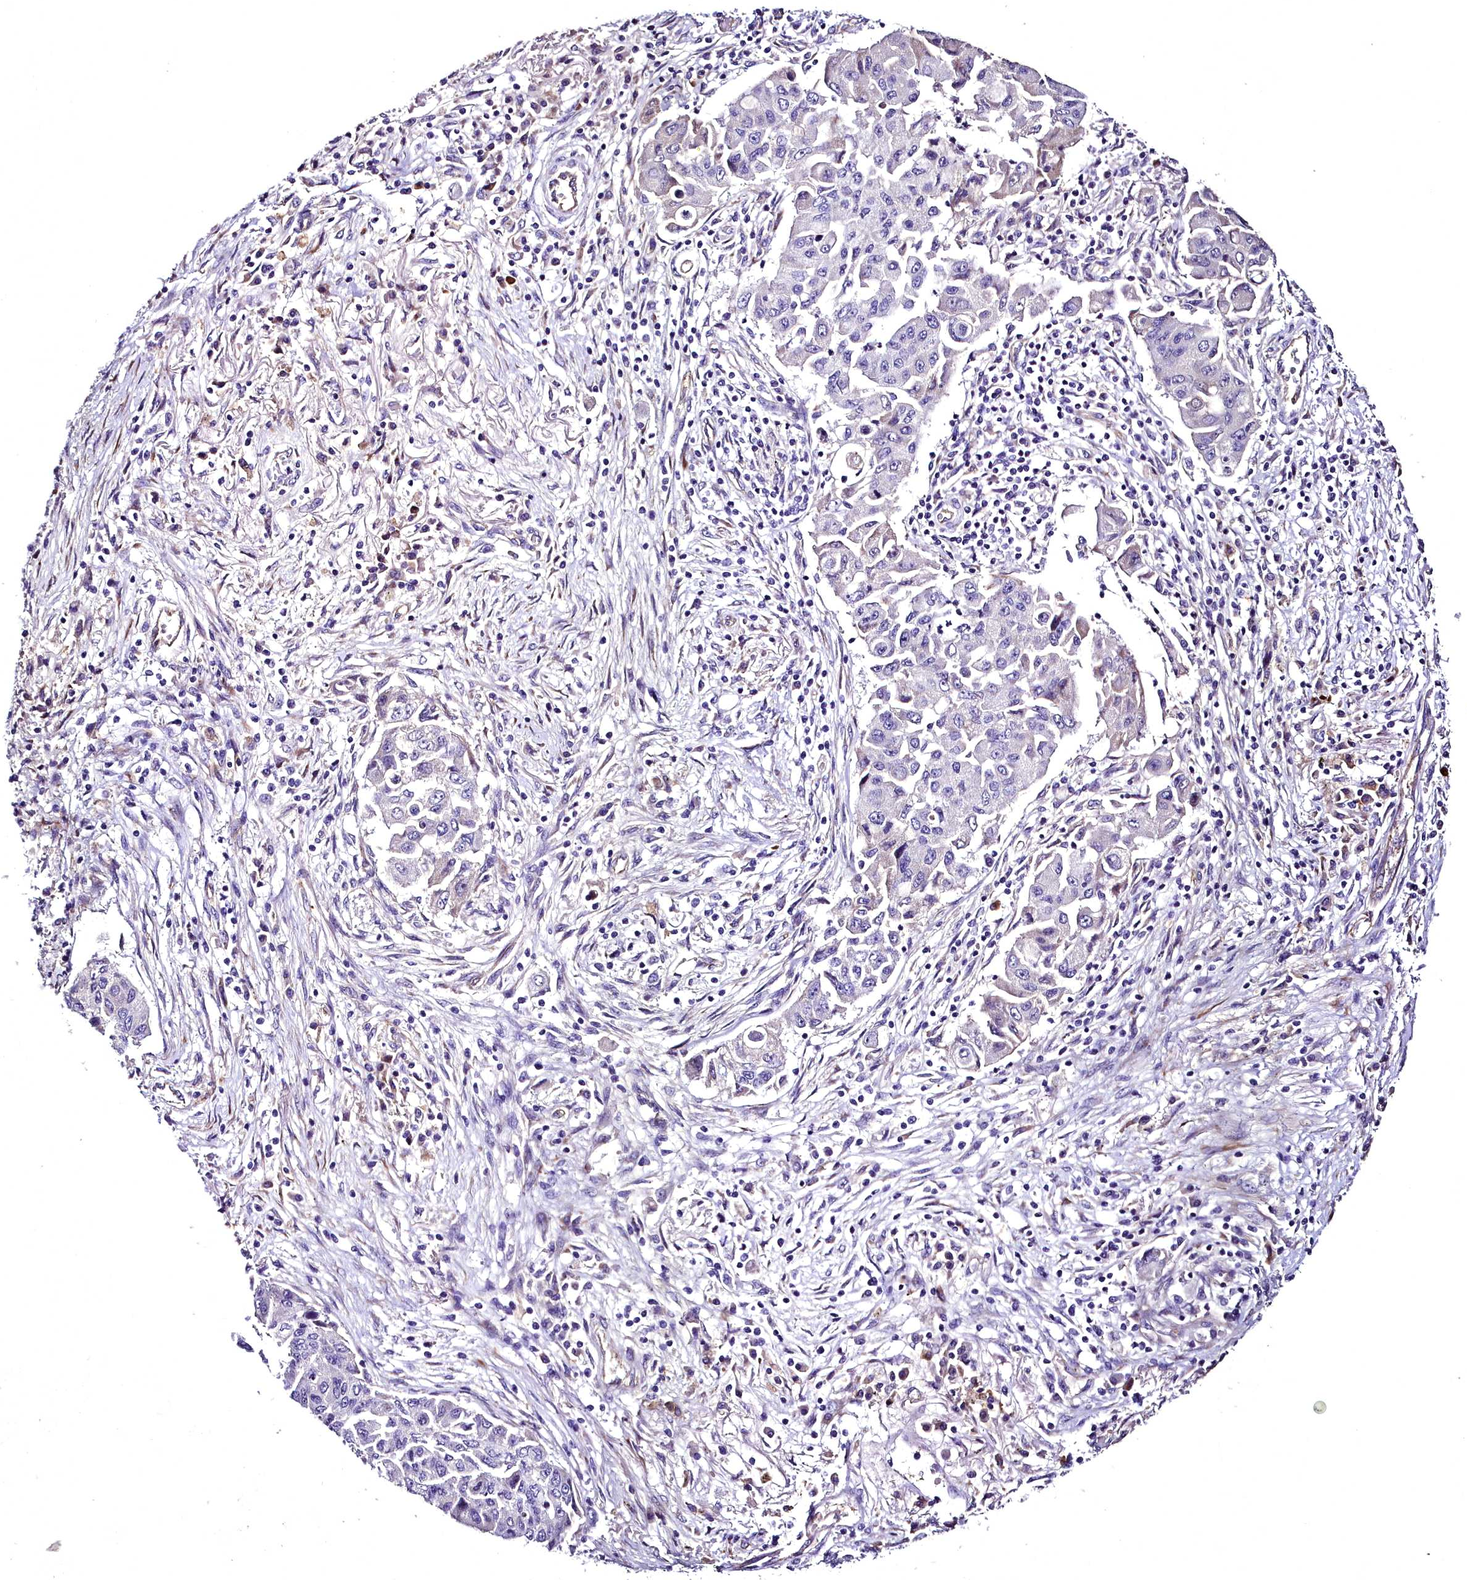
{"staining": {"intensity": "negative", "quantity": "none", "location": "none"}, "tissue": "lung cancer", "cell_type": "Tumor cells", "image_type": "cancer", "snomed": [{"axis": "morphology", "description": "Squamous cell carcinoma, NOS"}, {"axis": "topography", "description": "Lung"}], "caption": "The histopathology image shows no significant positivity in tumor cells of lung squamous cell carcinoma.", "gene": "MS4A18", "patient": {"sex": "male", "age": 74}}